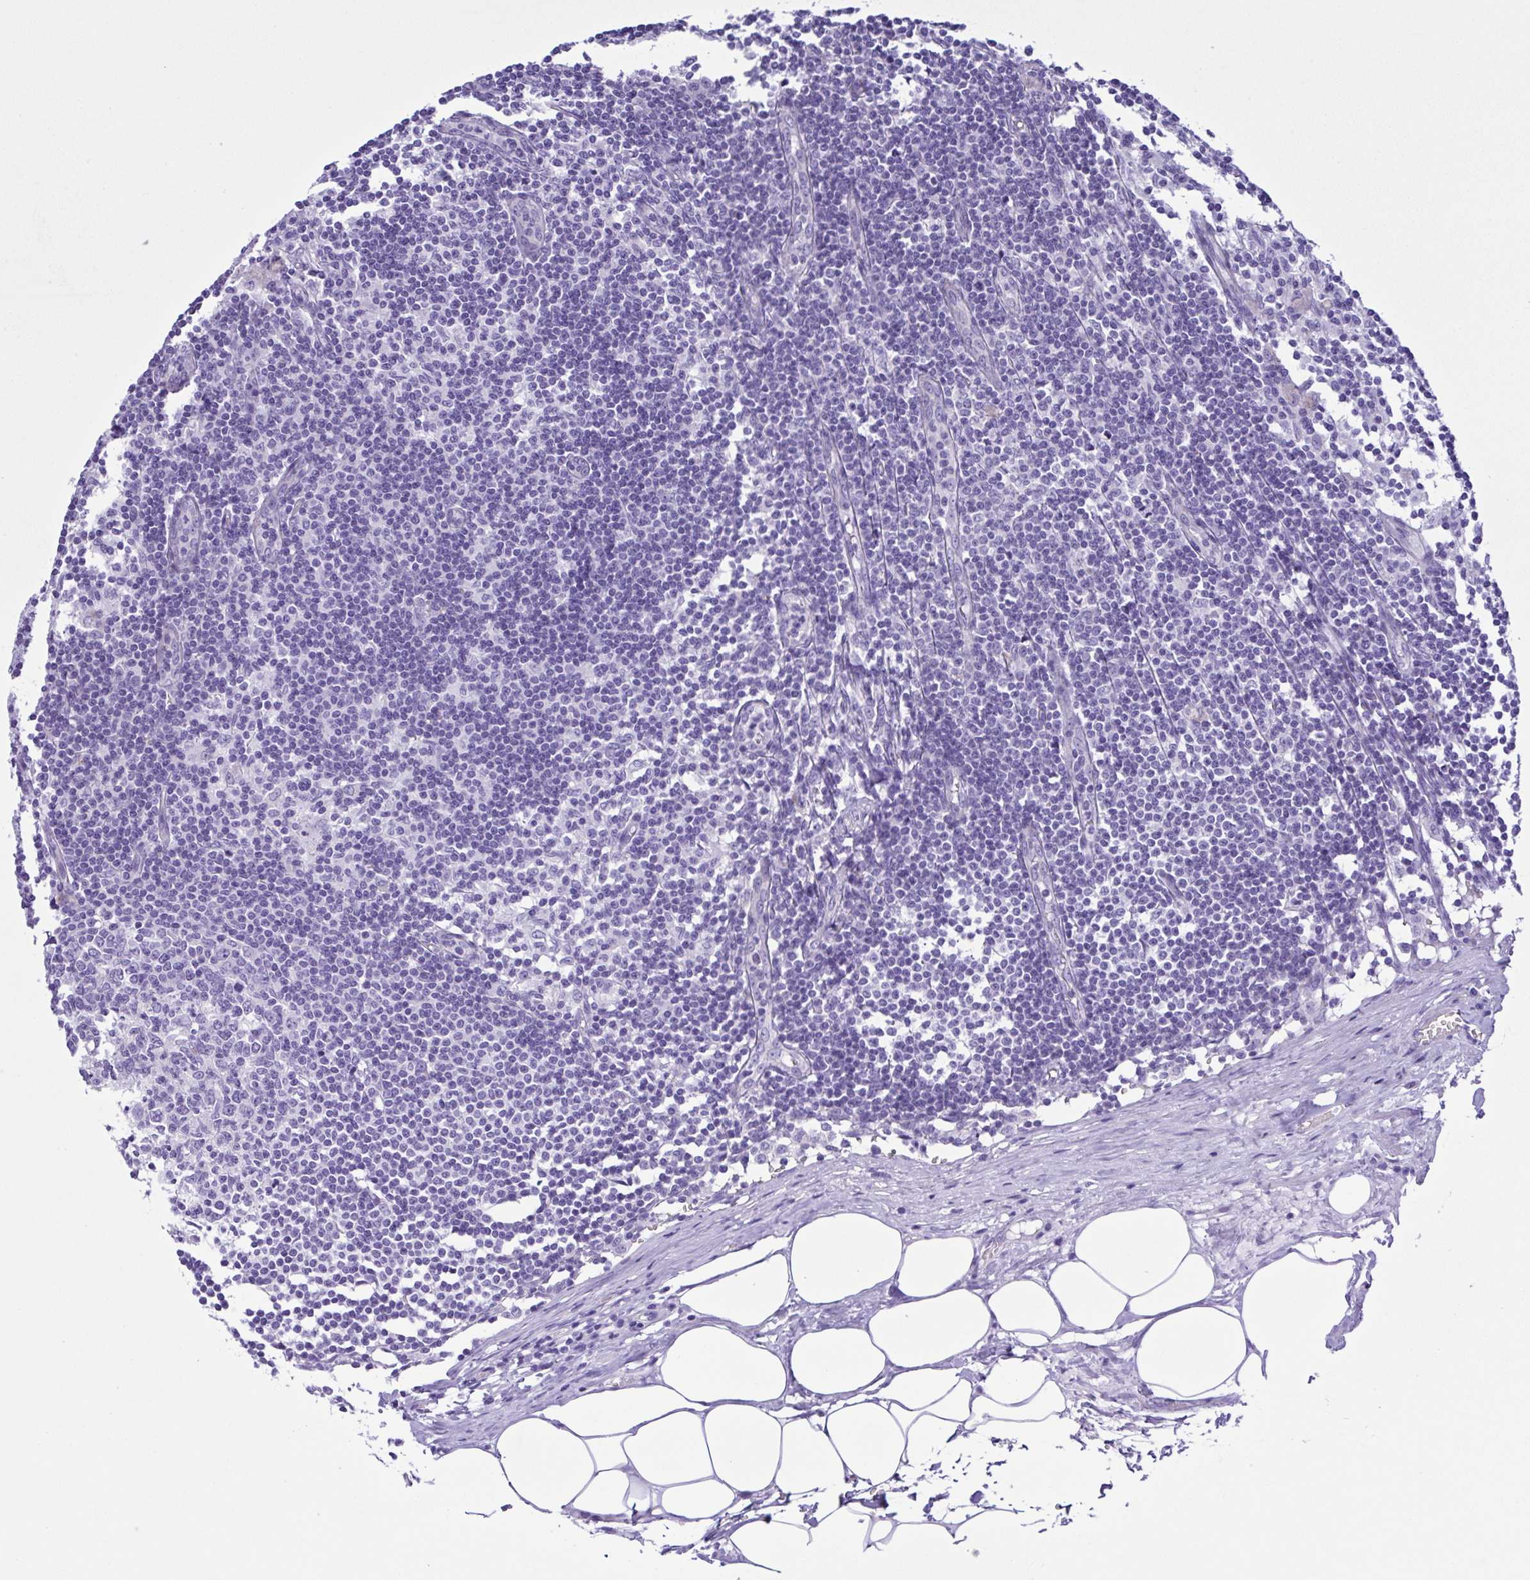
{"staining": {"intensity": "negative", "quantity": "none", "location": "none"}, "tissue": "lymph node", "cell_type": "Germinal center cells", "image_type": "normal", "snomed": [{"axis": "morphology", "description": "Normal tissue, NOS"}, {"axis": "topography", "description": "Lymph node"}], "caption": "The image shows no staining of germinal center cells in benign lymph node. Nuclei are stained in blue.", "gene": "CYP11A1", "patient": {"sex": "female", "age": 69}}